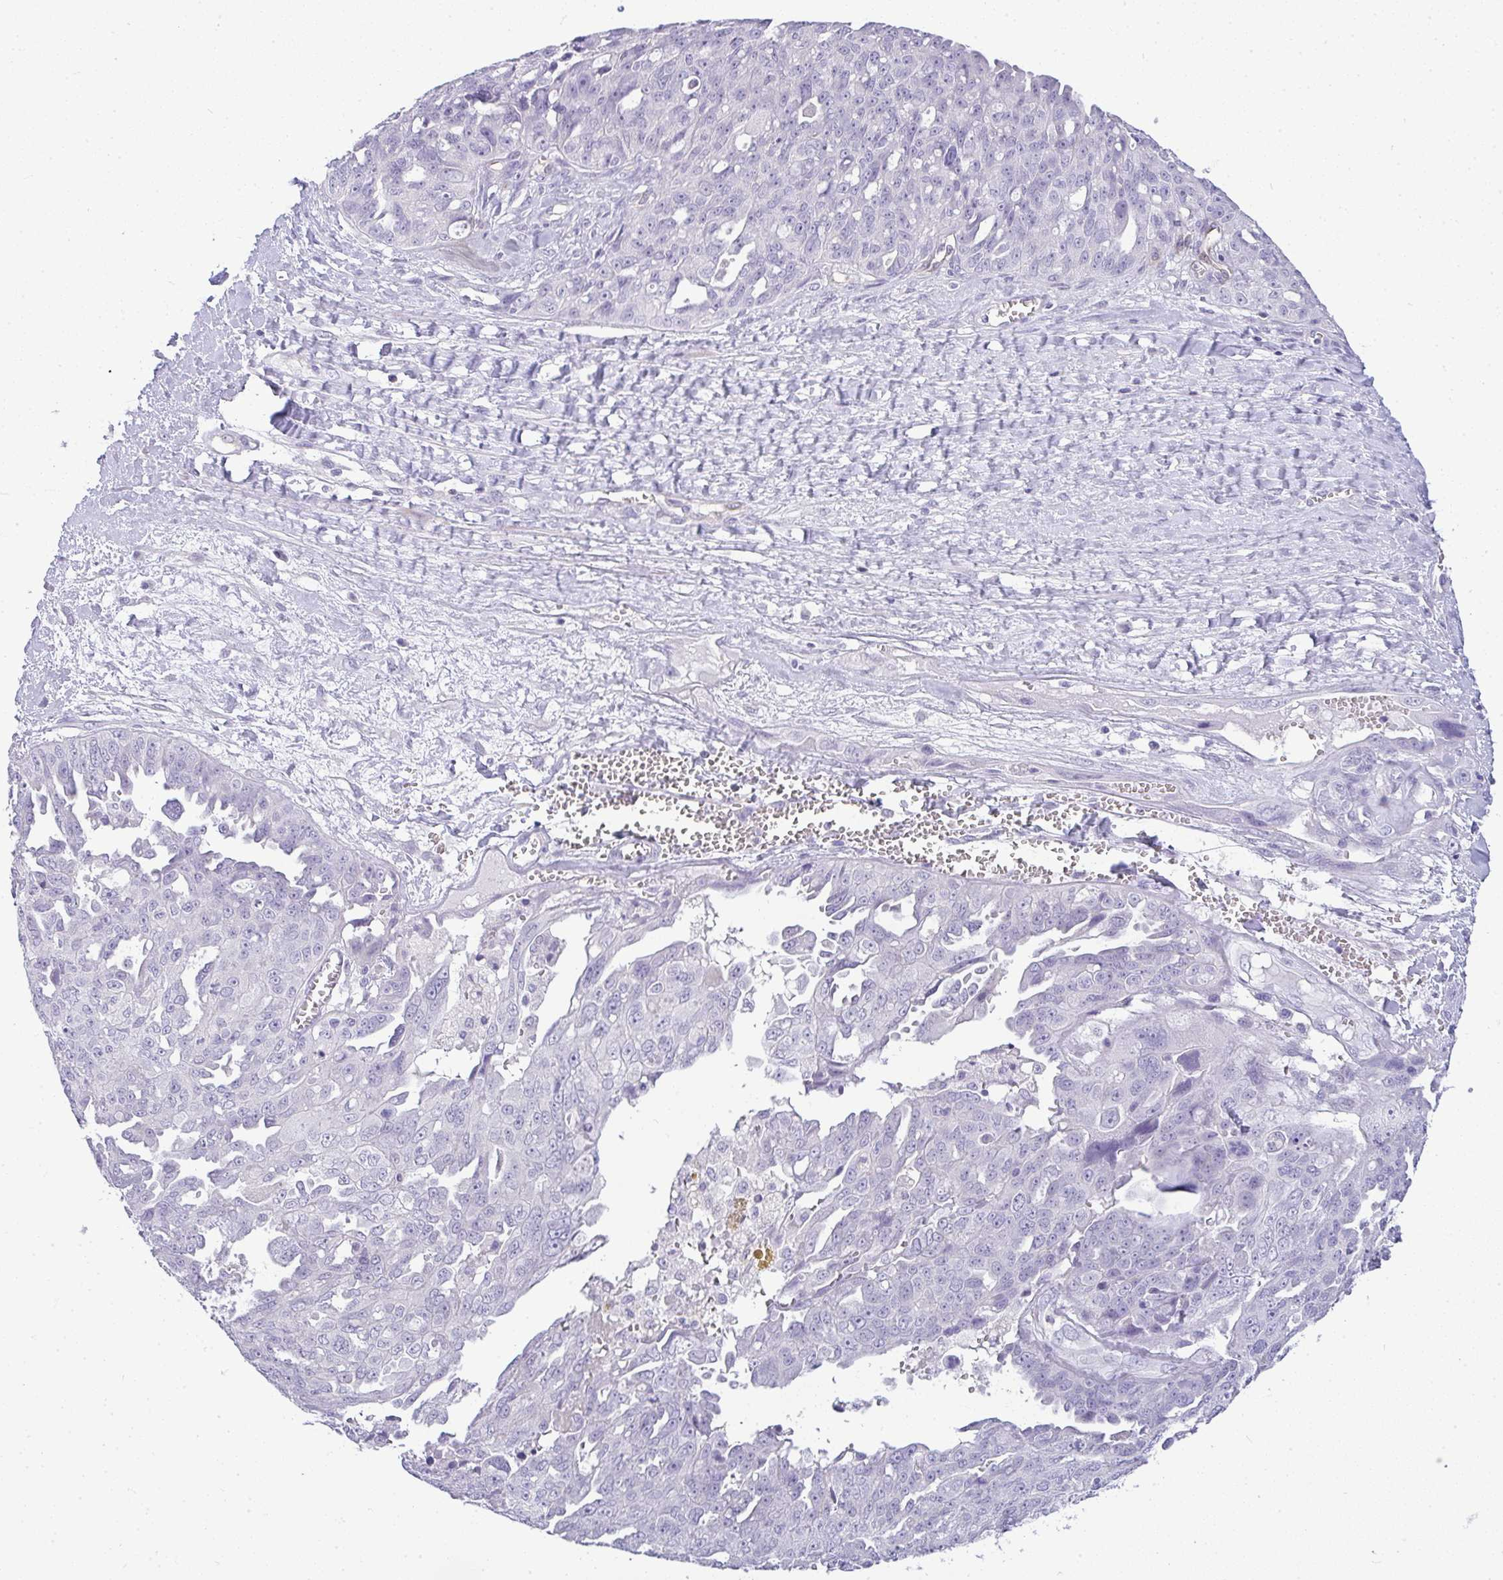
{"staining": {"intensity": "negative", "quantity": "none", "location": "none"}, "tissue": "ovarian cancer", "cell_type": "Tumor cells", "image_type": "cancer", "snomed": [{"axis": "morphology", "description": "Carcinoma, endometroid"}, {"axis": "topography", "description": "Ovary"}], "caption": "IHC photomicrograph of human ovarian cancer (endometroid carcinoma) stained for a protein (brown), which shows no expression in tumor cells.", "gene": "LIPE", "patient": {"sex": "female", "age": 70}}